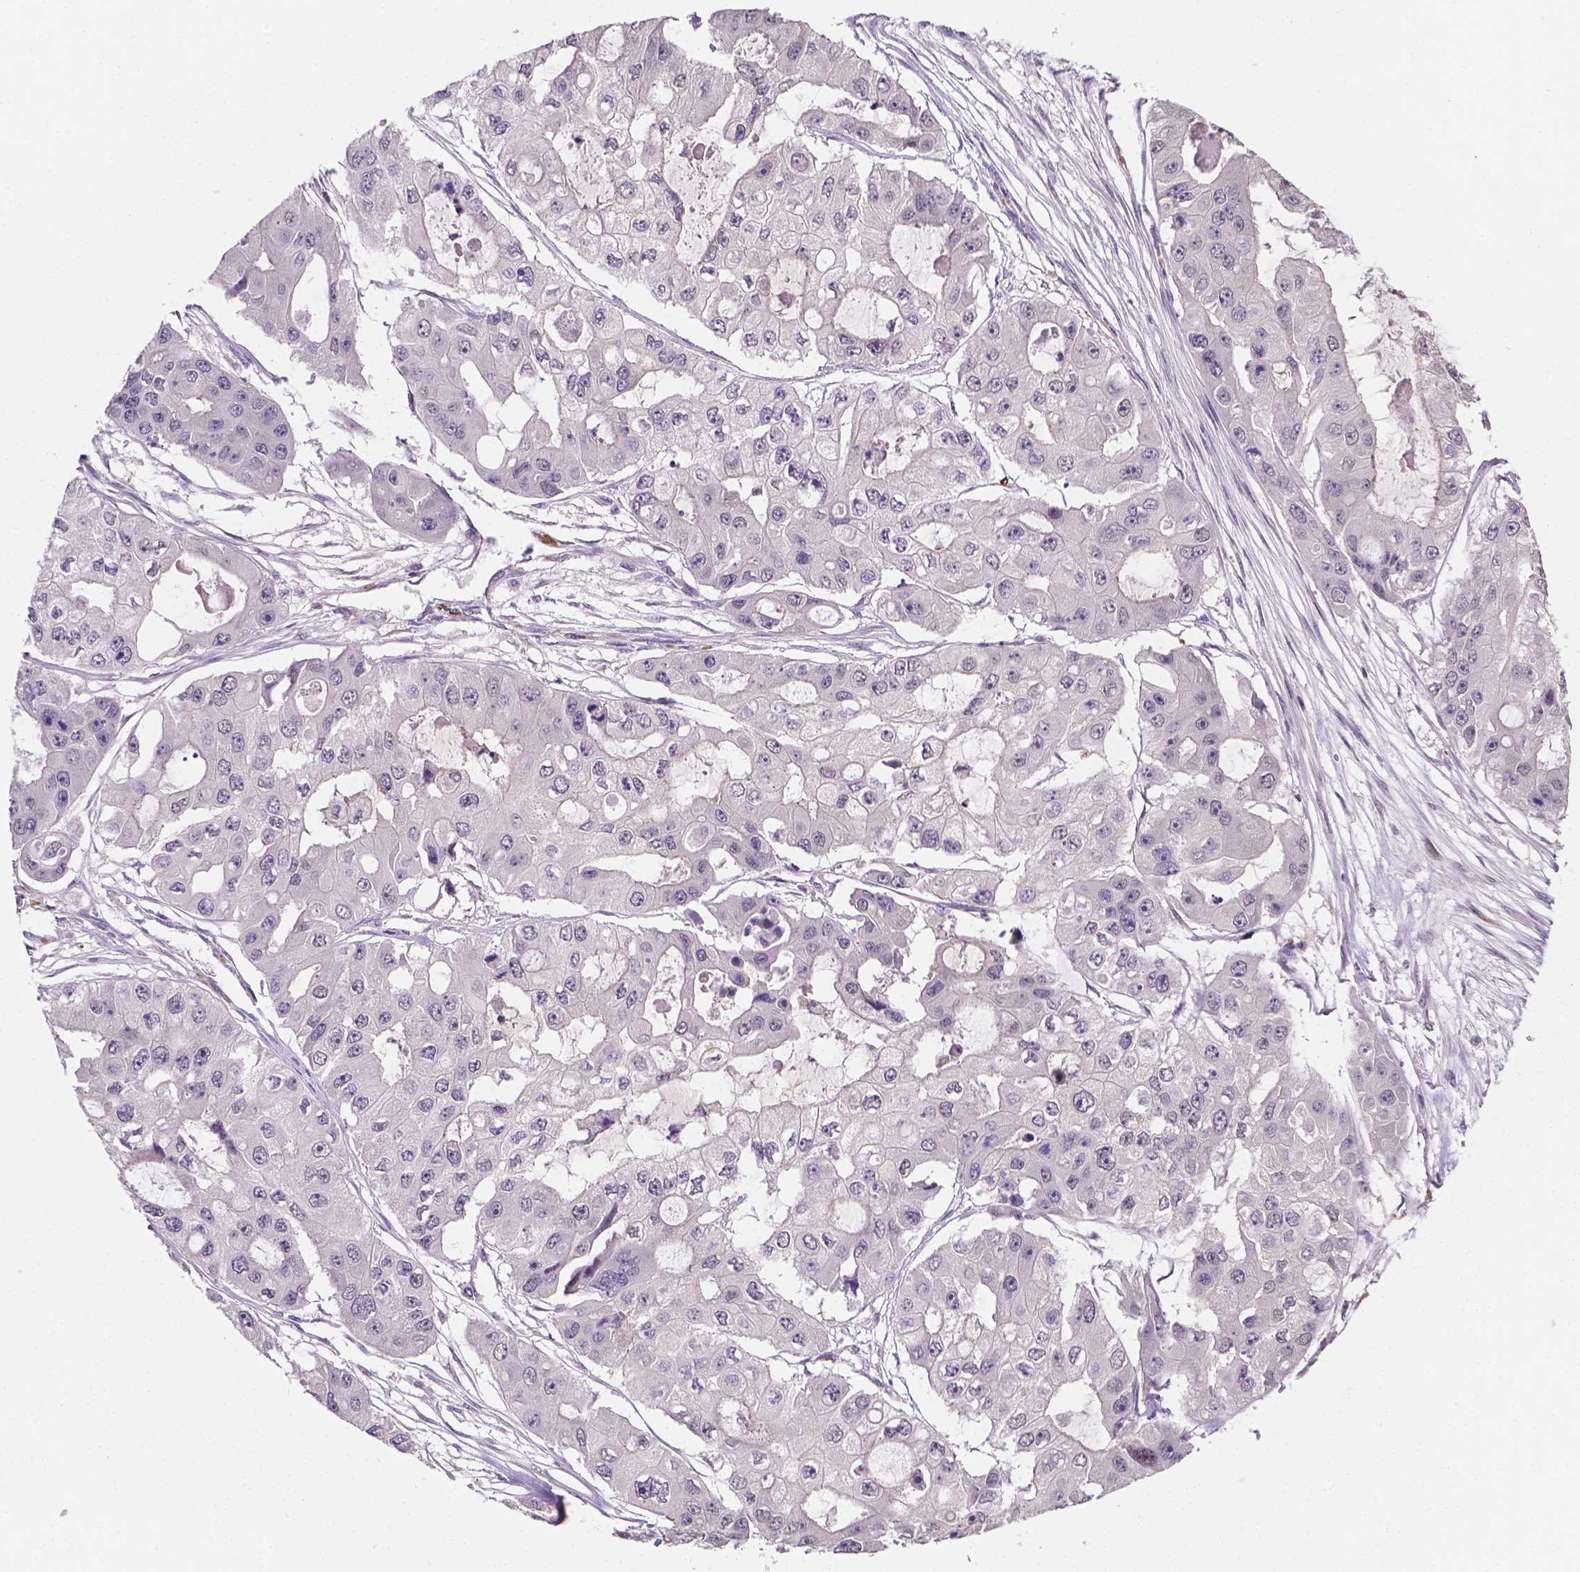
{"staining": {"intensity": "negative", "quantity": "none", "location": "none"}, "tissue": "ovarian cancer", "cell_type": "Tumor cells", "image_type": "cancer", "snomed": [{"axis": "morphology", "description": "Cystadenocarcinoma, serous, NOS"}, {"axis": "topography", "description": "Ovary"}], "caption": "A micrograph of ovarian cancer stained for a protein demonstrates no brown staining in tumor cells.", "gene": "MROH6", "patient": {"sex": "female", "age": 56}}